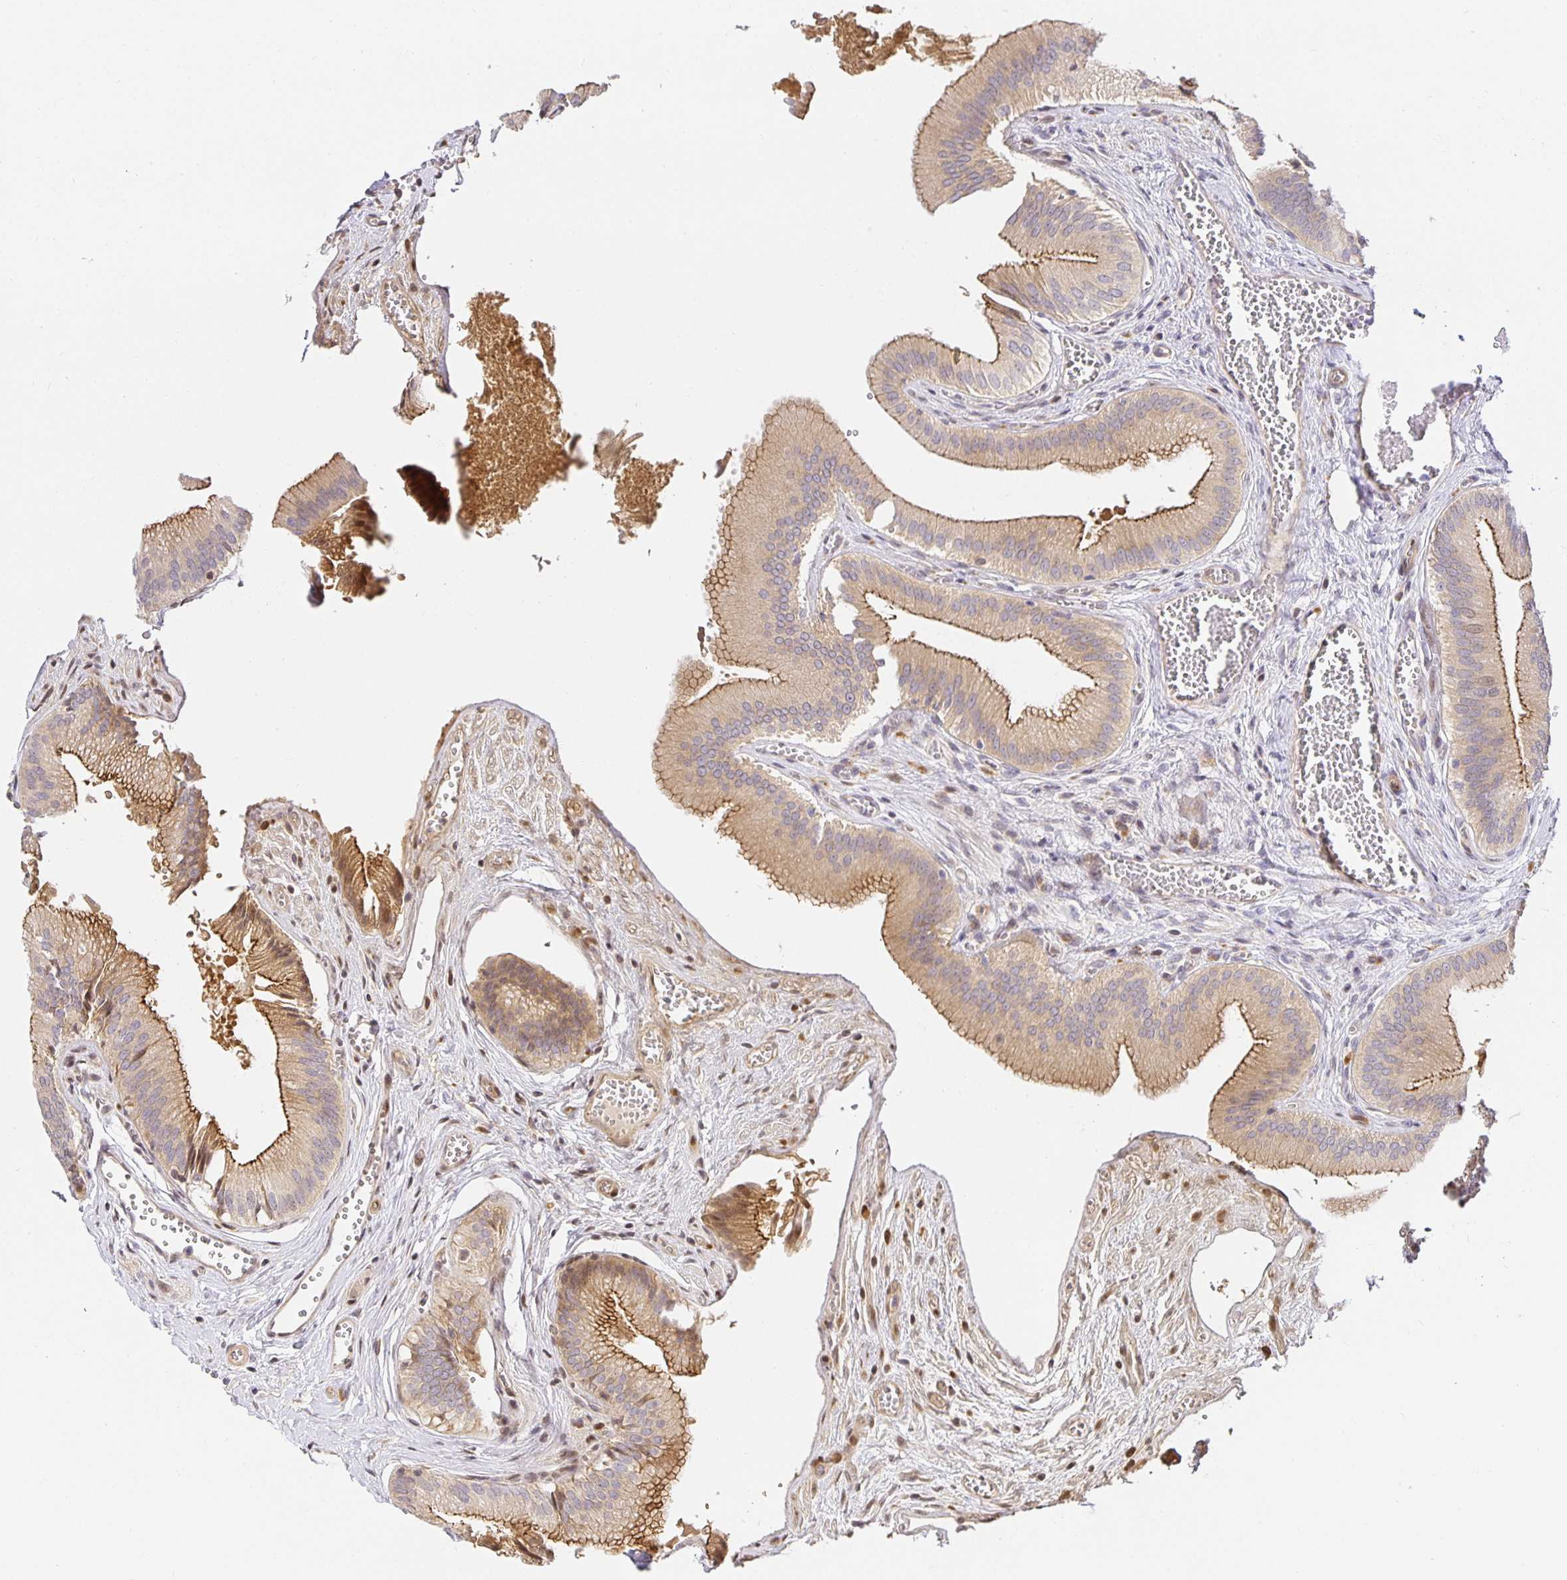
{"staining": {"intensity": "moderate", "quantity": ">75%", "location": "cytoplasmic/membranous"}, "tissue": "gallbladder", "cell_type": "Glandular cells", "image_type": "normal", "snomed": [{"axis": "morphology", "description": "Normal tissue, NOS"}, {"axis": "topography", "description": "Gallbladder"}], "caption": "This is a histology image of immunohistochemistry staining of unremarkable gallbladder, which shows moderate positivity in the cytoplasmic/membranous of glandular cells.", "gene": "TJP3", "patient": {"sex": "male", "age": 17}}